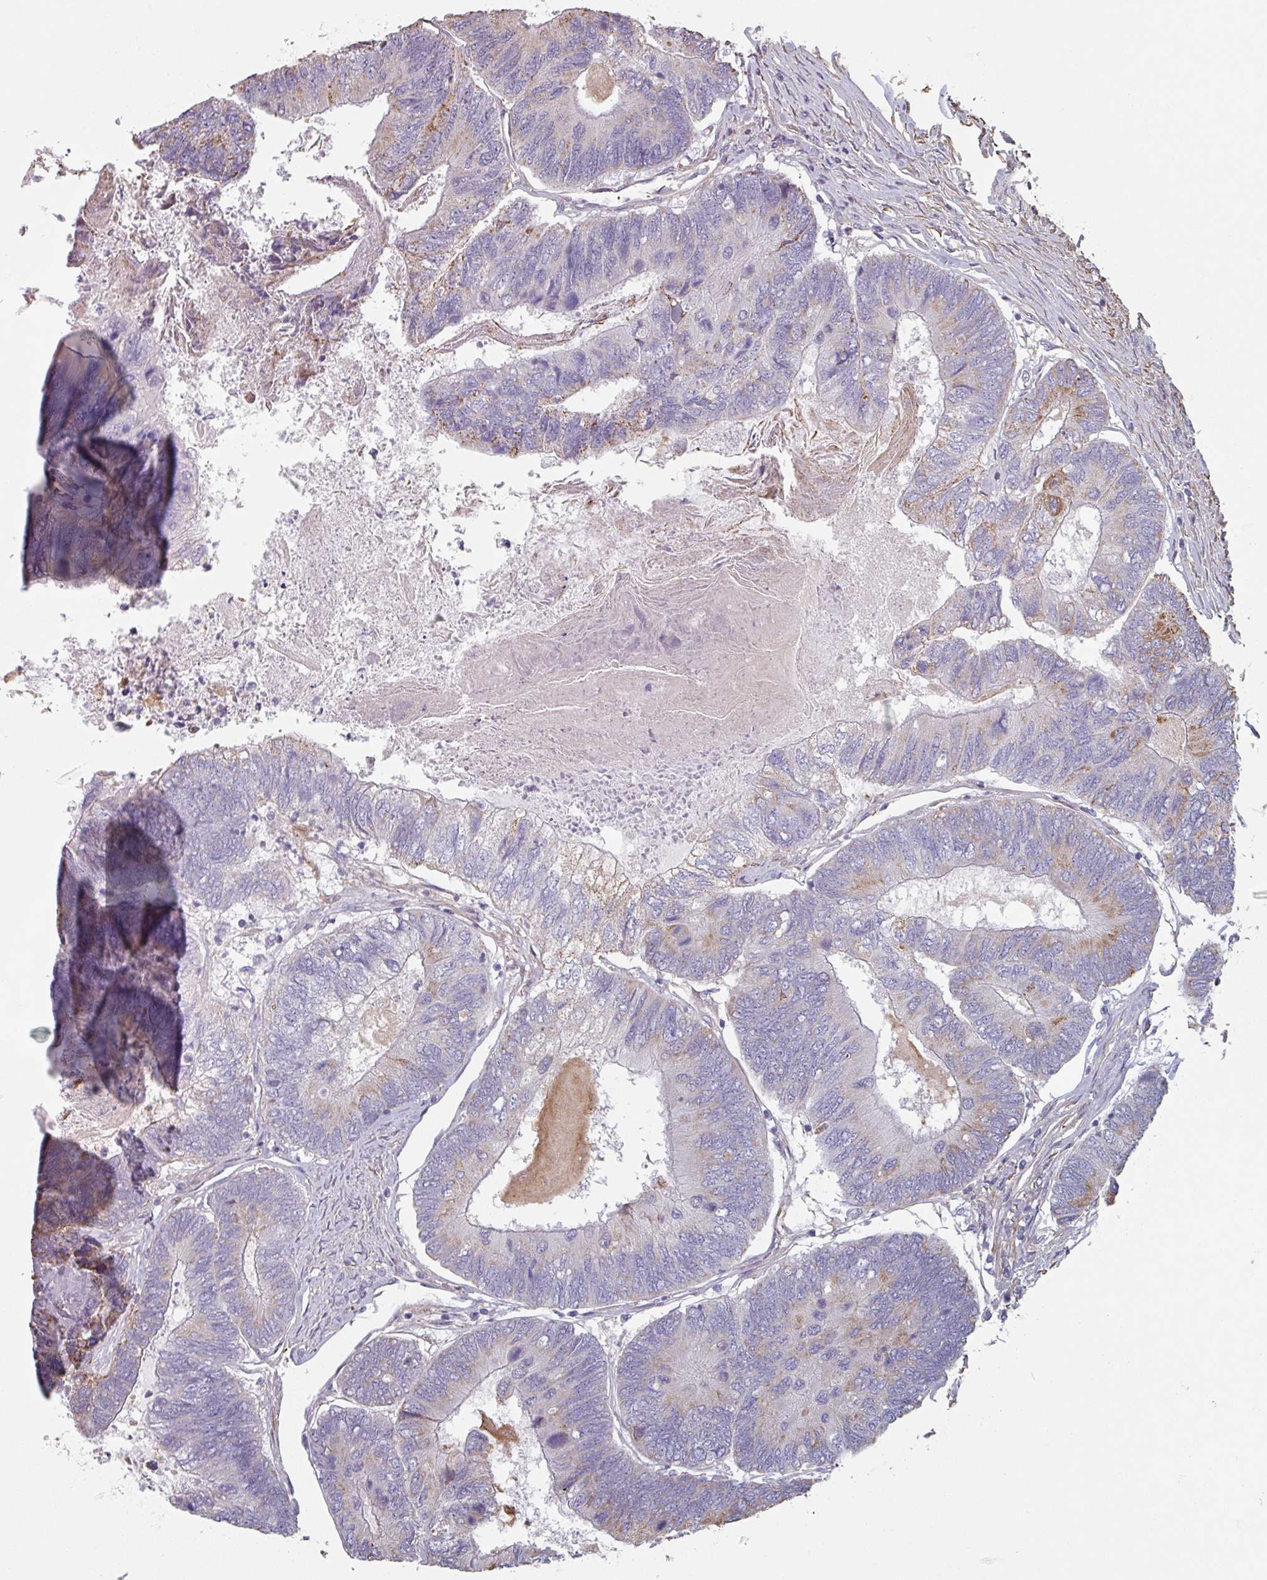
{"staining": {"intensity": "negative", "quantity": "none", "location": "none"}, "tissue": "colorectal cancer", "cell_type": "Tumor cells", "image_type": "cancer", "snomed": [{"axis": "morphology", "description": "Adenocarcinoma, NOS"}, {"axis": "topography", "description": "Colon"}], "caption": "DAB (3,3'-diaminobenzidine) immunohistochemical staining of human colorectal adenocarcinoma shows no significant positivity in tumor cells.", "gene": "GSTA4", "patient": {"sex": "female", "age": 67}}